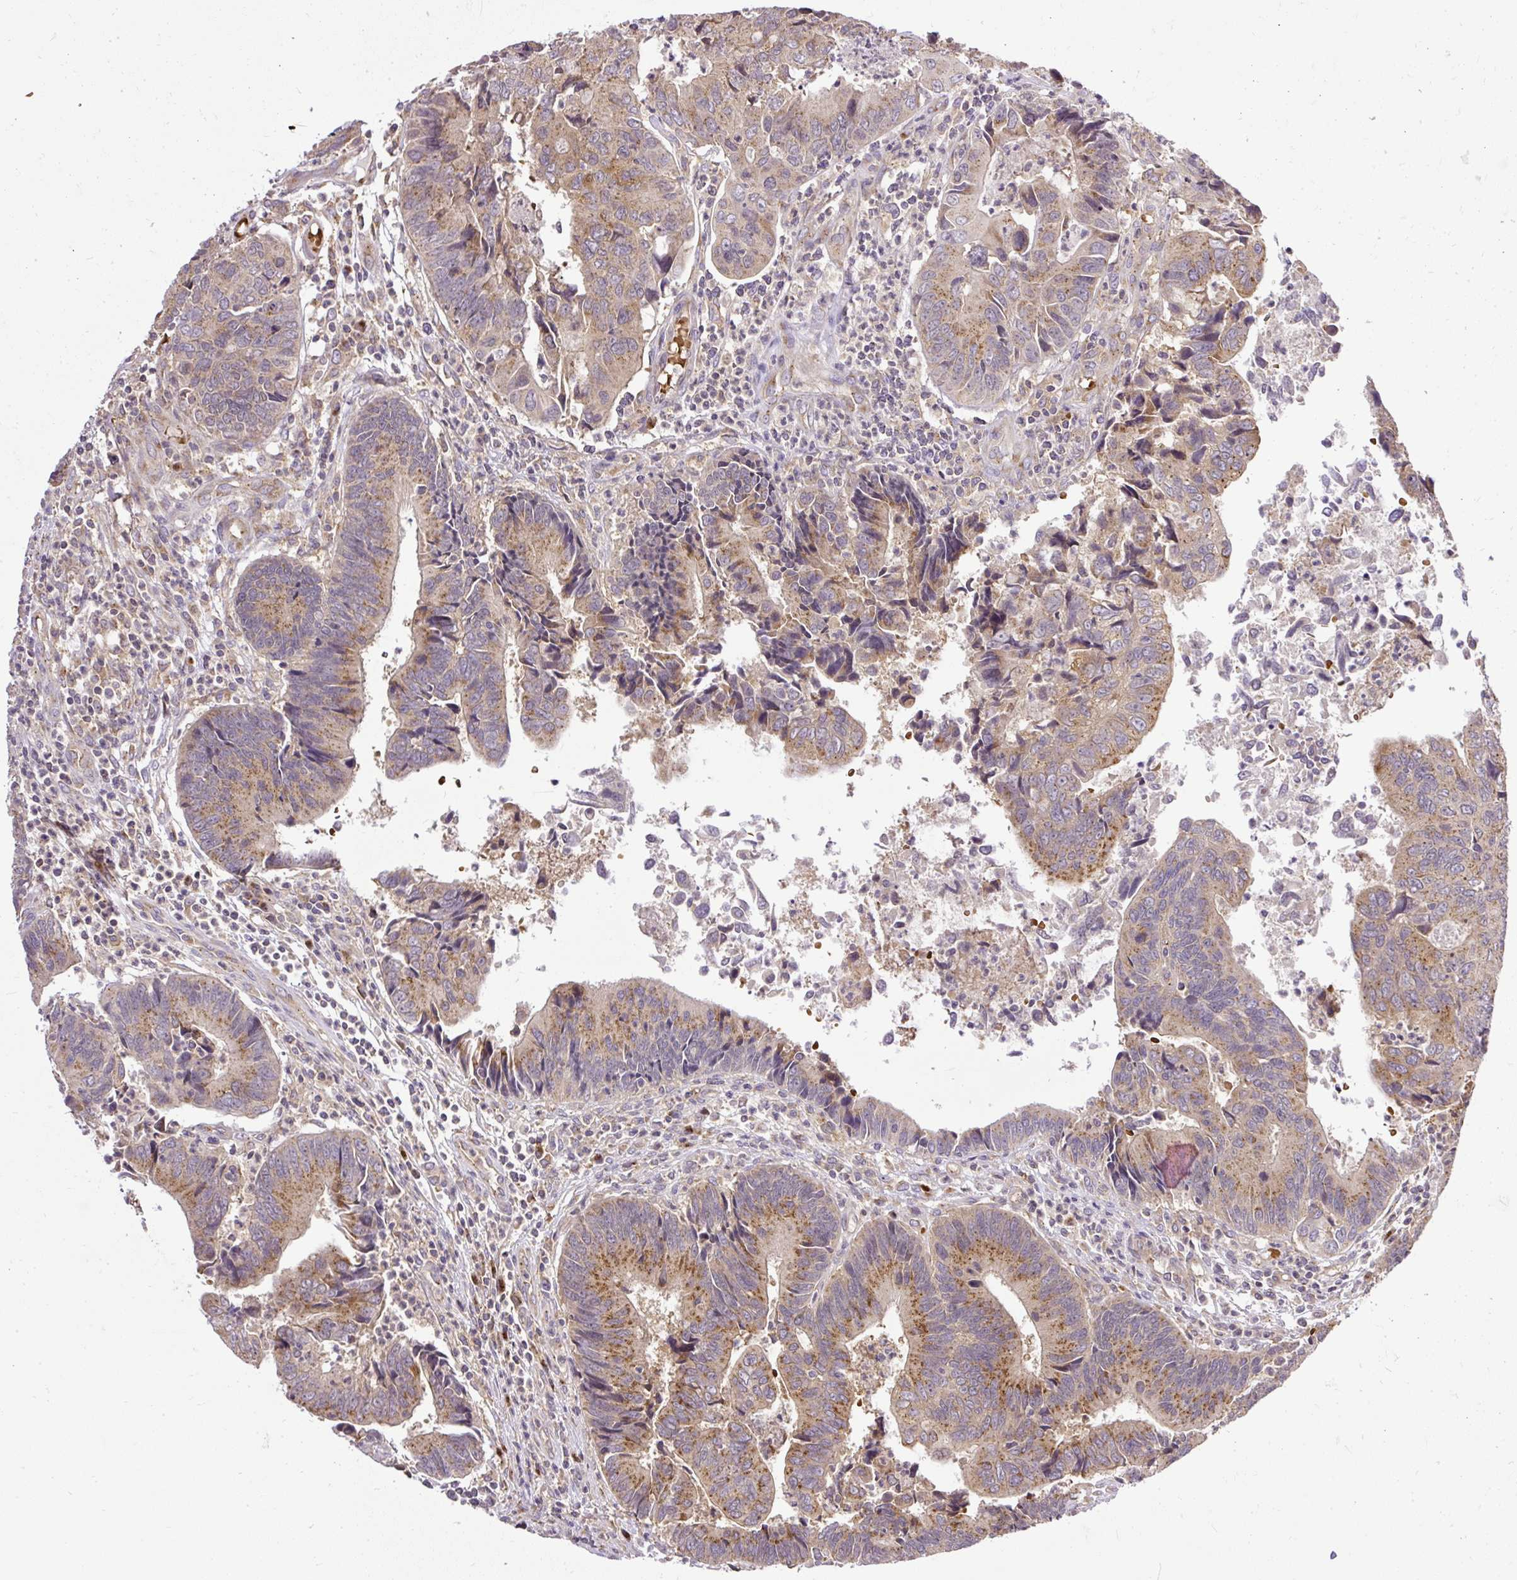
{"staining": {"intensity": "moderate", "quantity": ">75%", "location": "cytoplasmic/membranous"}, "tissue": "colorectal cancer", "cell_type": "Tumor cells", "image_type": "cancer", "snomed": [{"axis": "morphology", "description": "Adenocarcinoma, NOS"}, {"axis": "topography", "description": "Colon"}], "caption": "Brown immunohistochemical staining in human colorectal cancer (adenocarcinoma) reveals moderate cytoplasmic/membranous staining in about >75% of tumor cells.", "gene": "SMC4", "patient": {"sex": "female", "age": 67}}